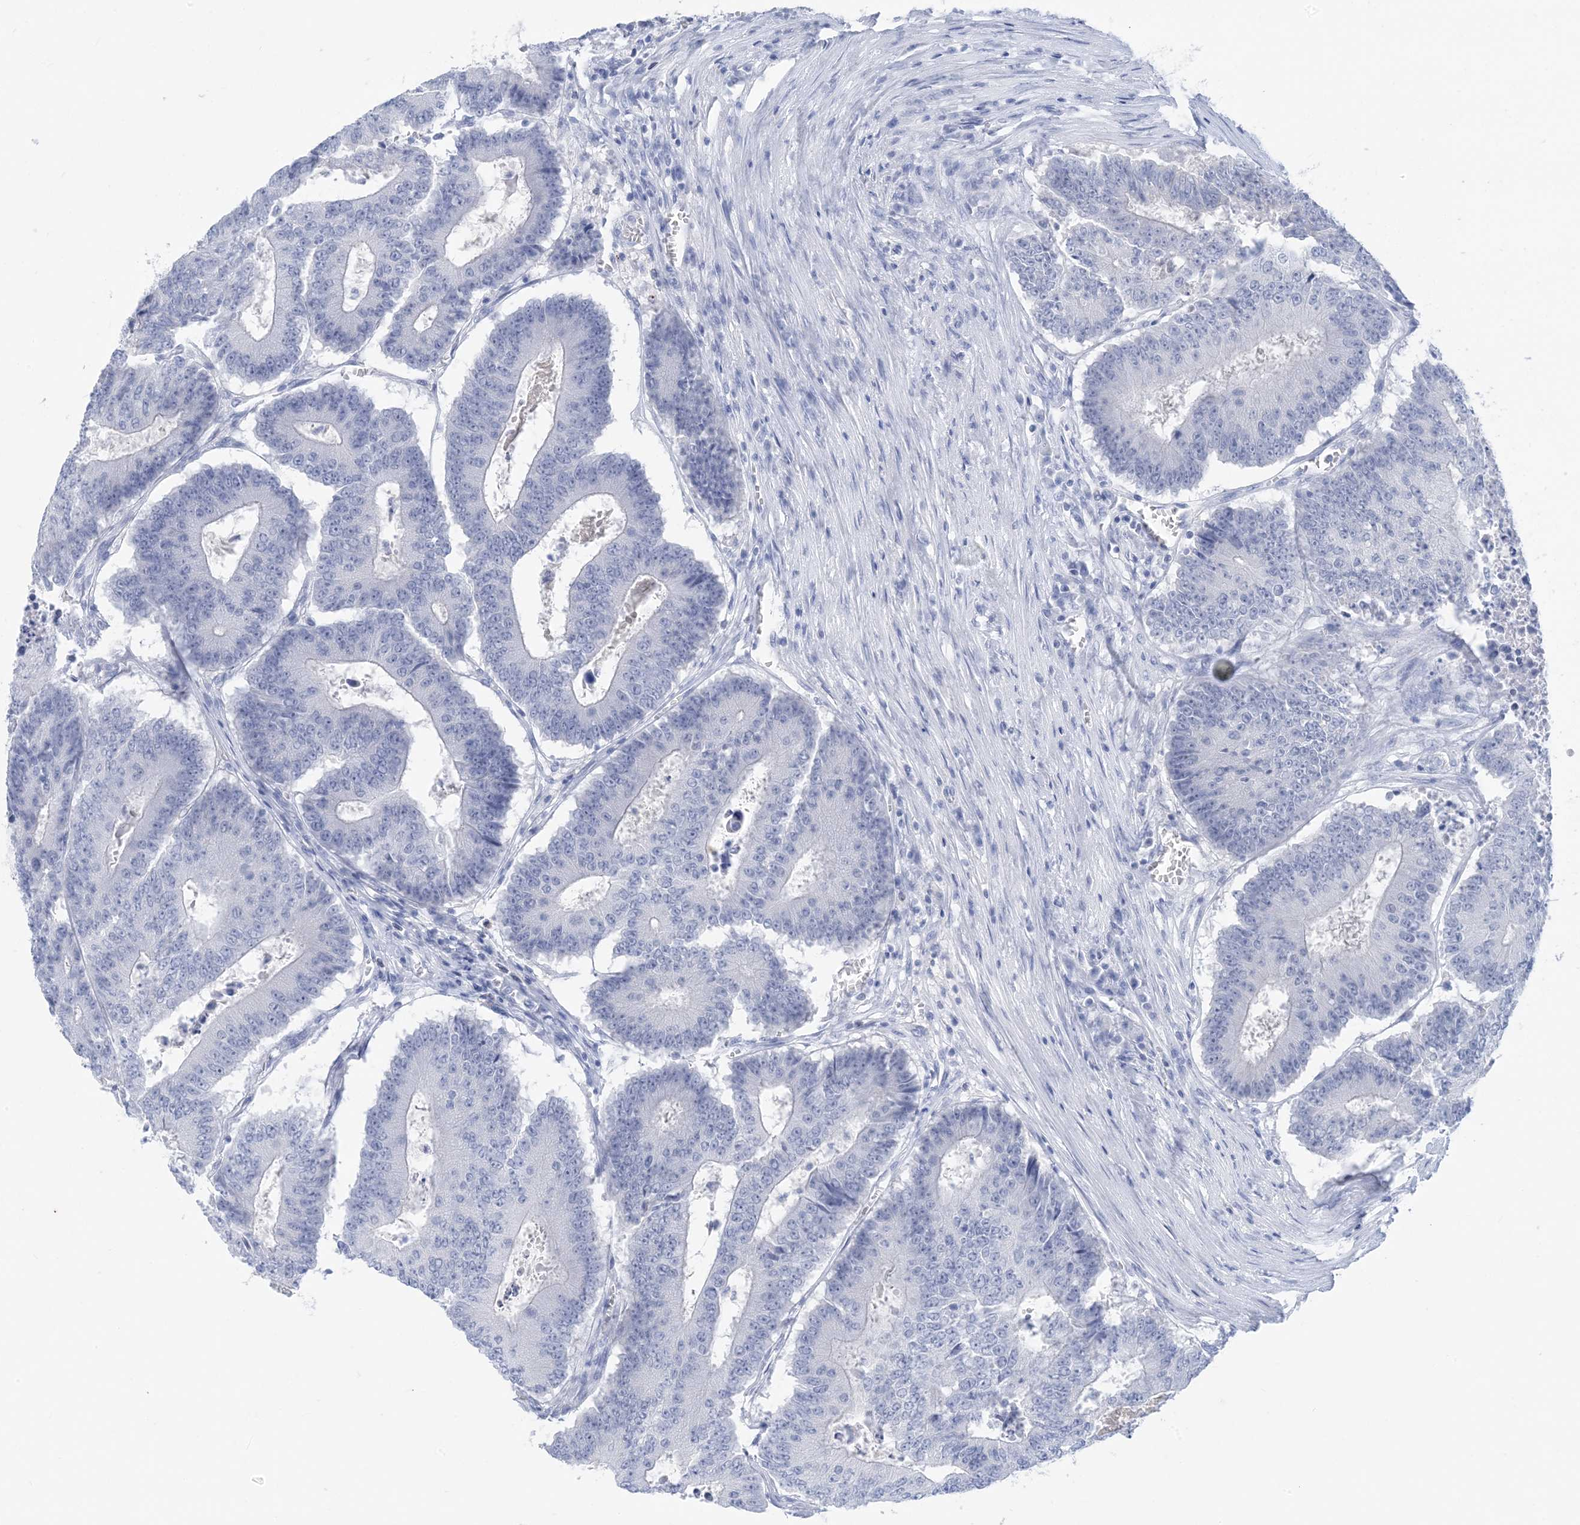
{"staining": {"intensity": "negative", "quantity": "none", "location": "none"}, "tissue": "colorectal cancer", "cell_type": "Tumor cells", "image_type": "cancer", "snomed": [{"axis": "morphology", "description": "Adenocarcinoma, NOS"}, {"axis": "topography", "description": "Colon"}], "caption": "Immunohistochemical staining of colorectal cancer (adenocarcinoma) exhibits no significant staining in tumor cells. Brightfield microscopy of immunohistochemistry stained with DAB (brown) and hematoxylin (blue), captured at high magnification.", "gene": "SH3YL1", "patient": {"sex": "male", "age": 87}}